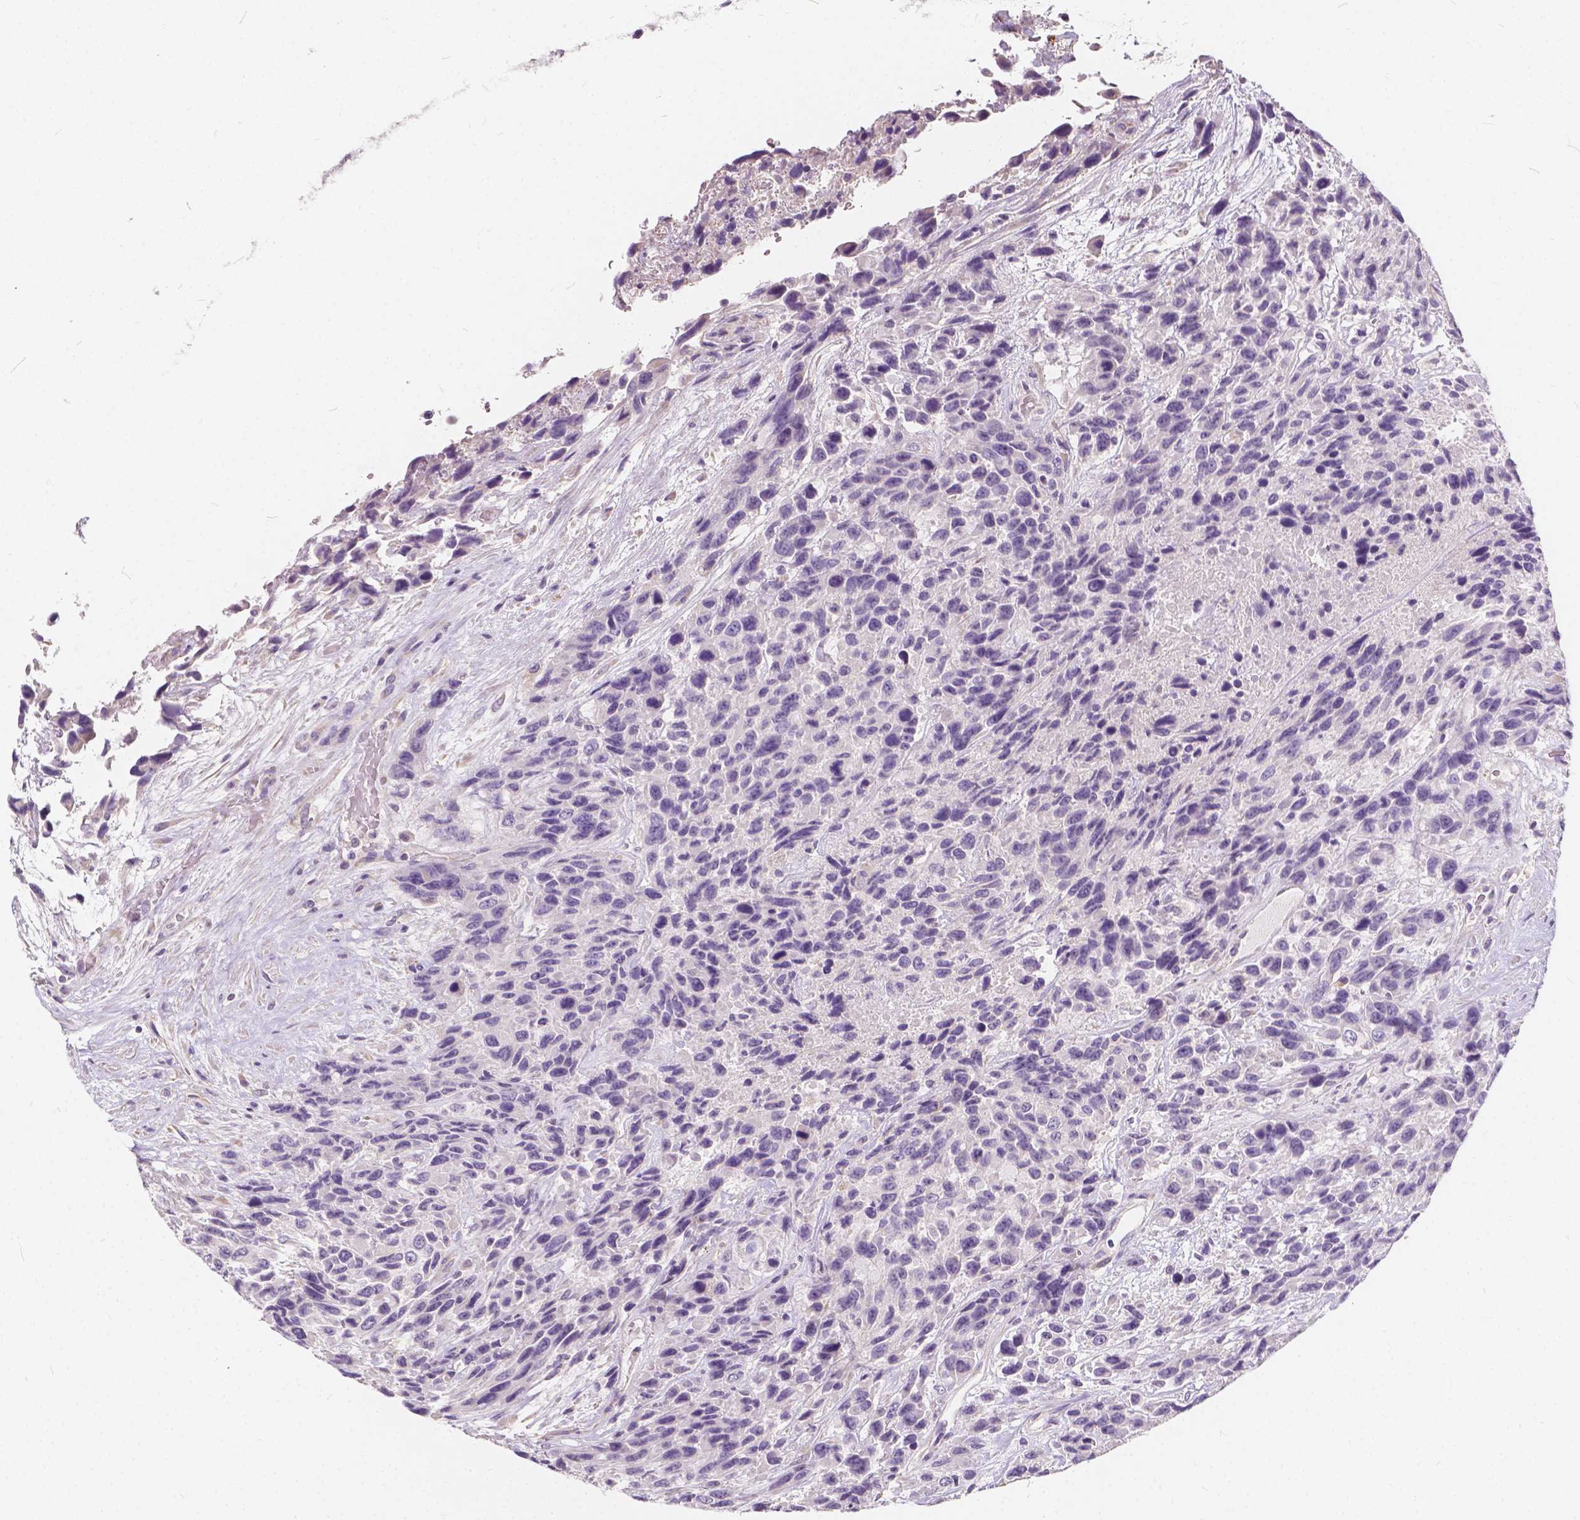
{"staining": {"intensity": "negative", "quantity": "none", "location": "none"}, "tissue": "urothelial cancer", "cell_type": "Tumor cells", "image_type": "cancer", "snomed": [{"axis": "morphology", "description": "Urothelial carcinoma, High grade"}, {"axis": "topography", "description": "Urinary bladder"}], "caption": "A histopathology image of human high-grade urothelial carcinoma is negative for staining in tumor cells.", "gene": "KIAA0513", "patient": {"sex": "female", "age": 70}}